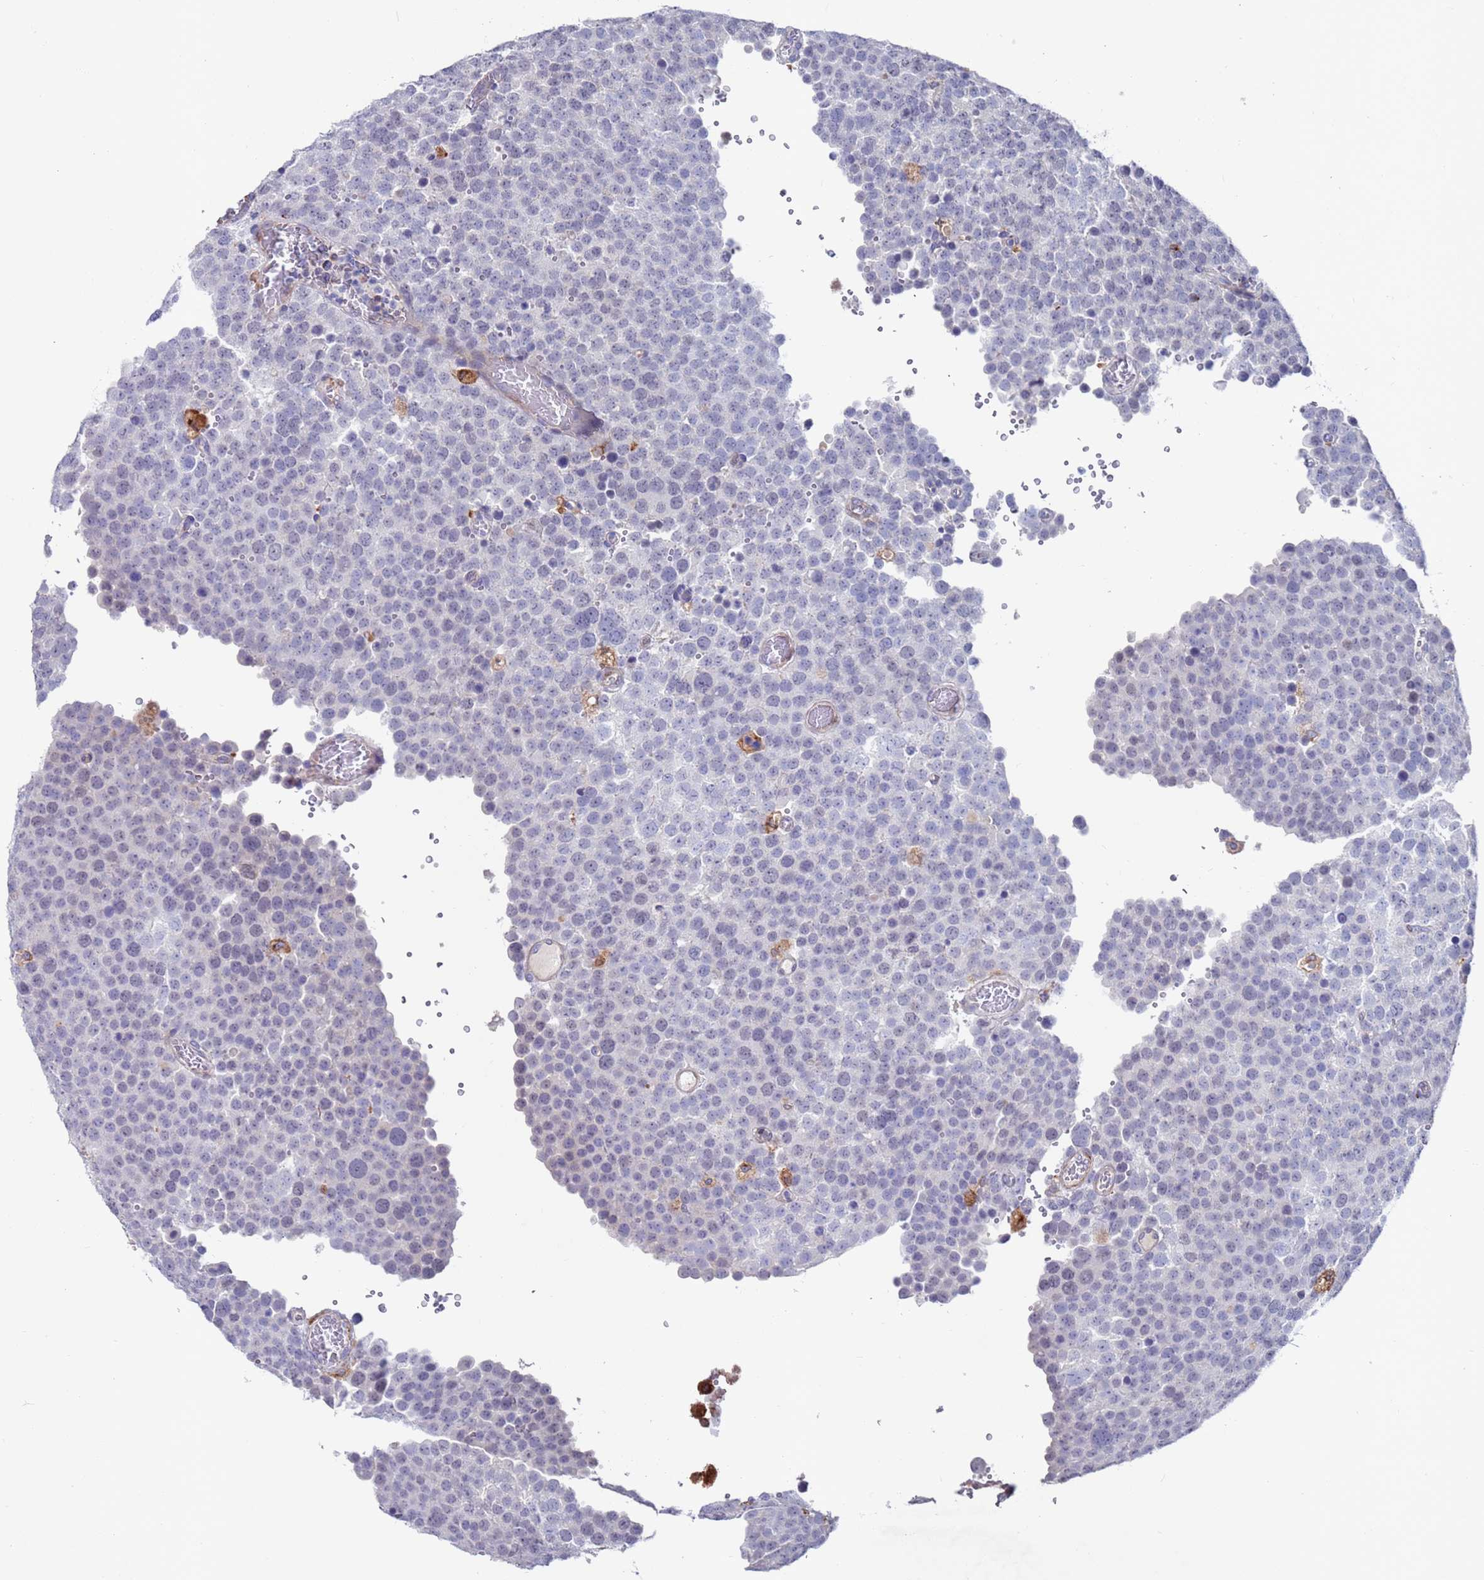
{"staining": {"intensity": "negative", "quantity": "none", "location": "none"}, "tissue": "testis cancer", "cell_type": "Tumor cells", "image_type": "cancer", "snomed": [{"axis": "morphology", "description": "Normal tissue, NOS"}, {"axis": "morphology", "description": "Seminoma, NOS"}, {"axis": "topography", "description": "Testis"}], "caption": "There is no significant positivity in tumor cells of testis seminoma.", "gene": "GREB1L", "patient": {"sex": "male", "age": 71}}